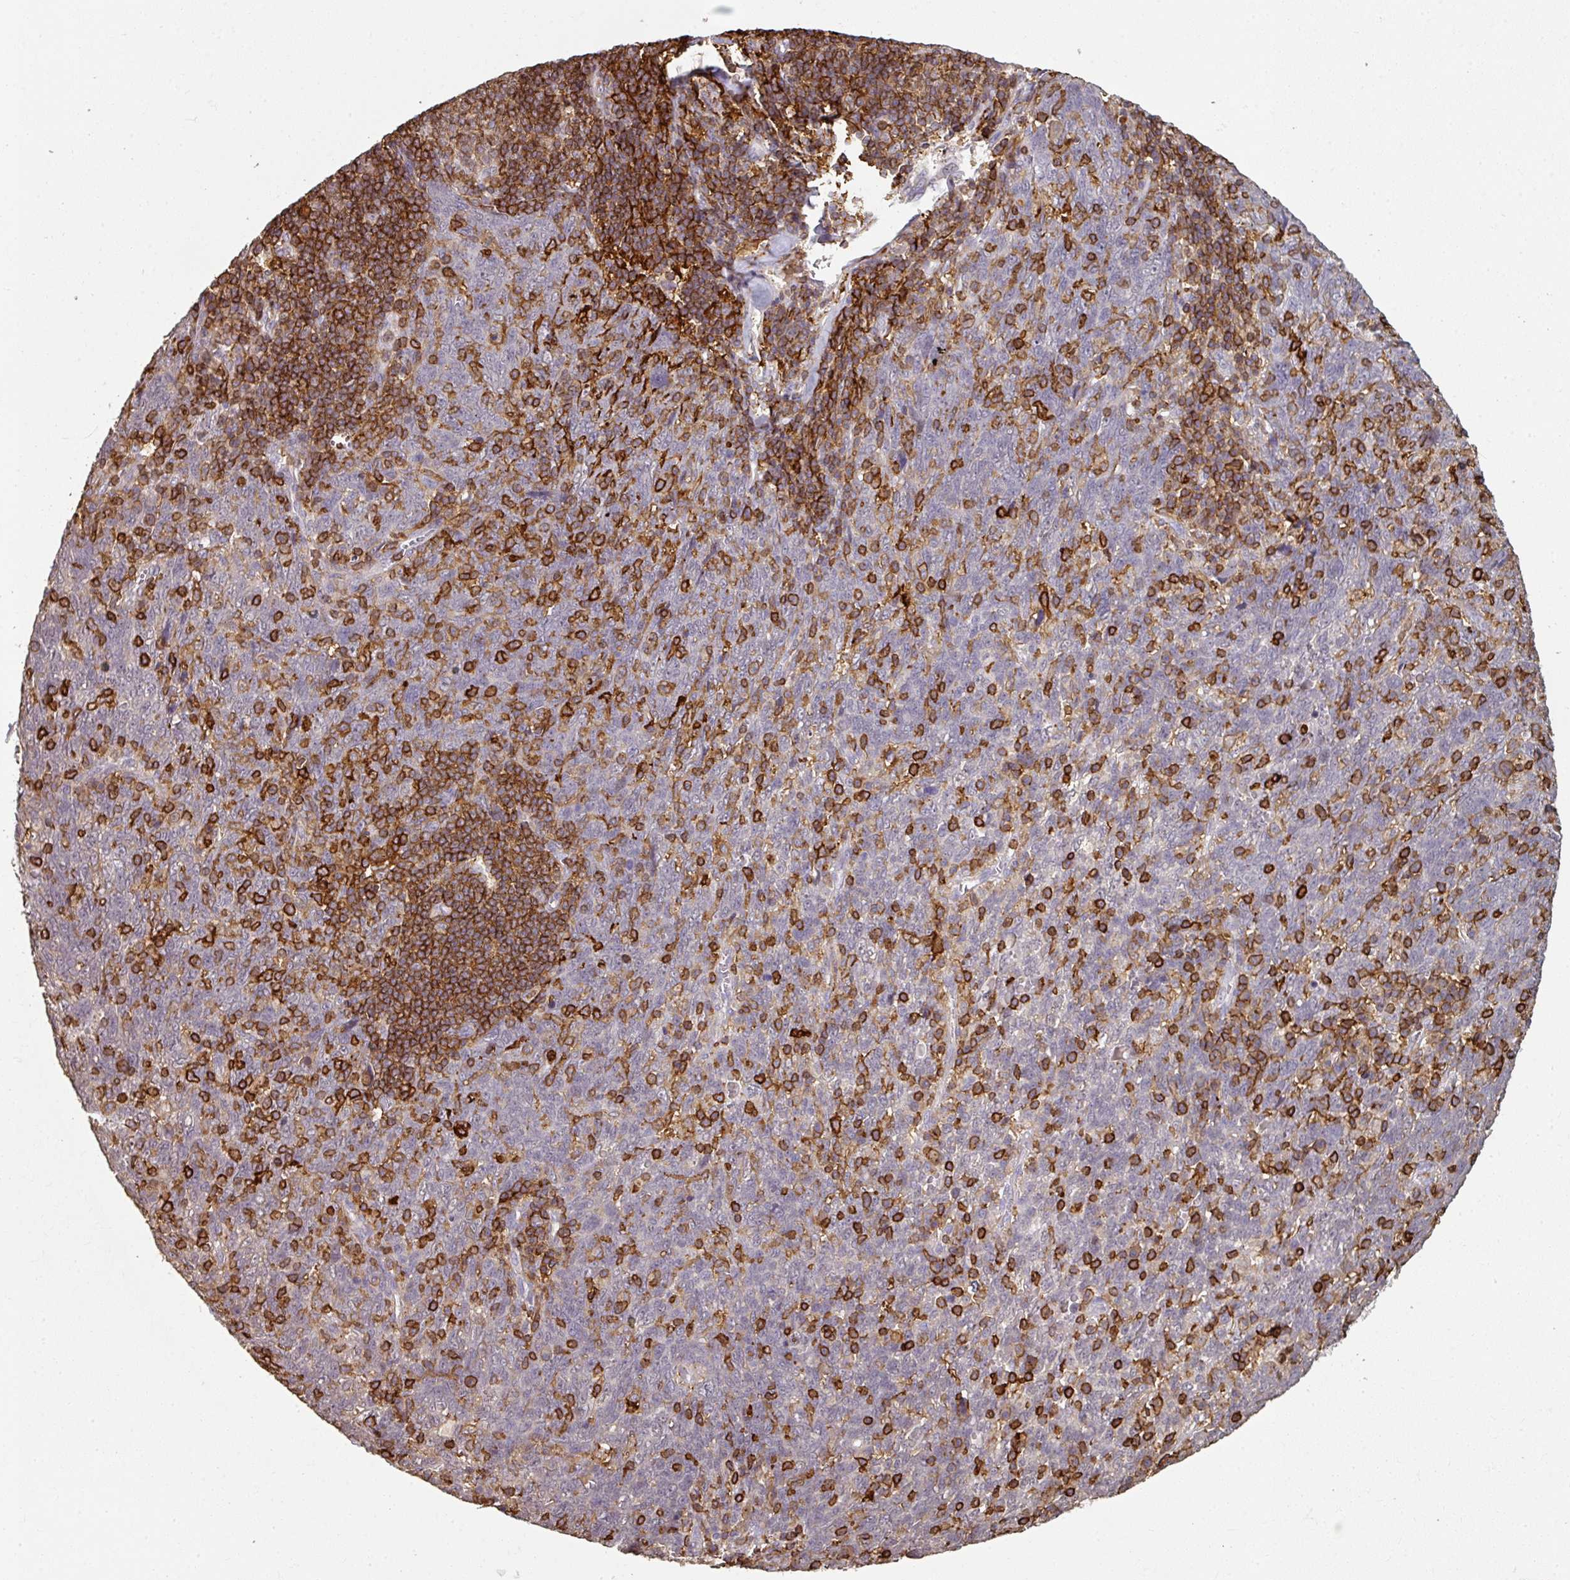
{"staining": {"intensity": "negative", "quantity": "none", "location": "none"}, "tissue": "lung cancer", "cell_type": "Tumor cells", "image_type": "cancer", "snomed": [{"axis": "morphology", "description": "Squamous cell carcinoma, NOS"}, {"axis": "topography", "description": "Lung"}], "caption": "Histopathology image shows no significant protein staining in tumor cells of lung cancer (squamous cell carcinoma). (Stains: DAB (3,3'-diaminobenzidine) immunohistochemistry with hematoxylin counter stain, Microscopy: brightfield microscopy at high magnification).", "gene": "OLFML2B", "patient": {"sex": "female", "age": 72}}